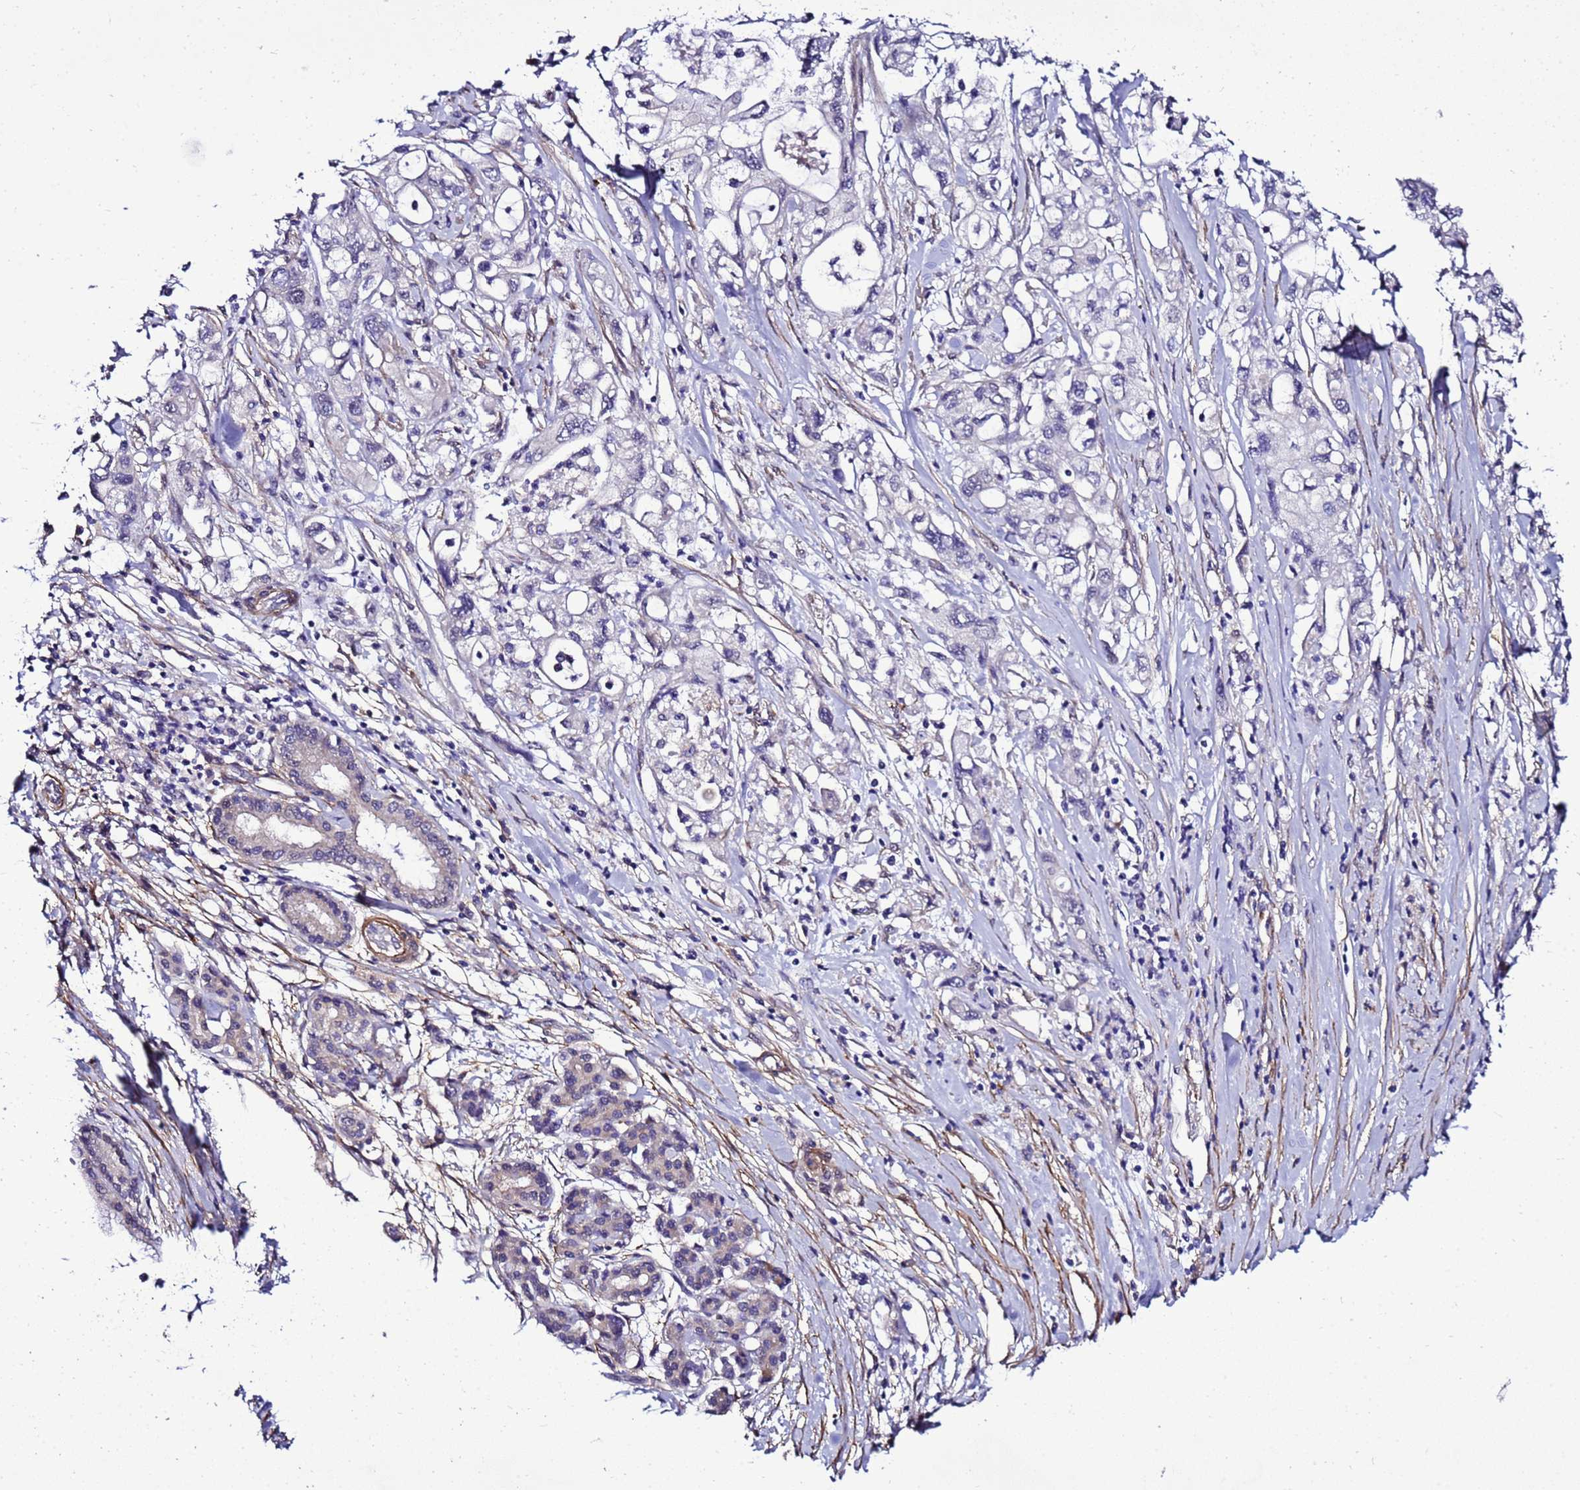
{"staining": {"intensity": "negative", "quantity": "none", "location": "none"}, "tissue": "pancreatic cancer", "cell_type": "Tumor cells", "image_type": "cancer", "snomed": [{"axis": "morphology", "description": "Adenocarcinoma, NOS"}, {"axis": "topography", "description": "Pancreas"}], "caption": "DAB immunohistochemical staining of adenocarcinoma (pancreatic) displays no significant staining in tumor cells.", "gene": "GZF1", "patient": {"sex": "male", "age": 79}}